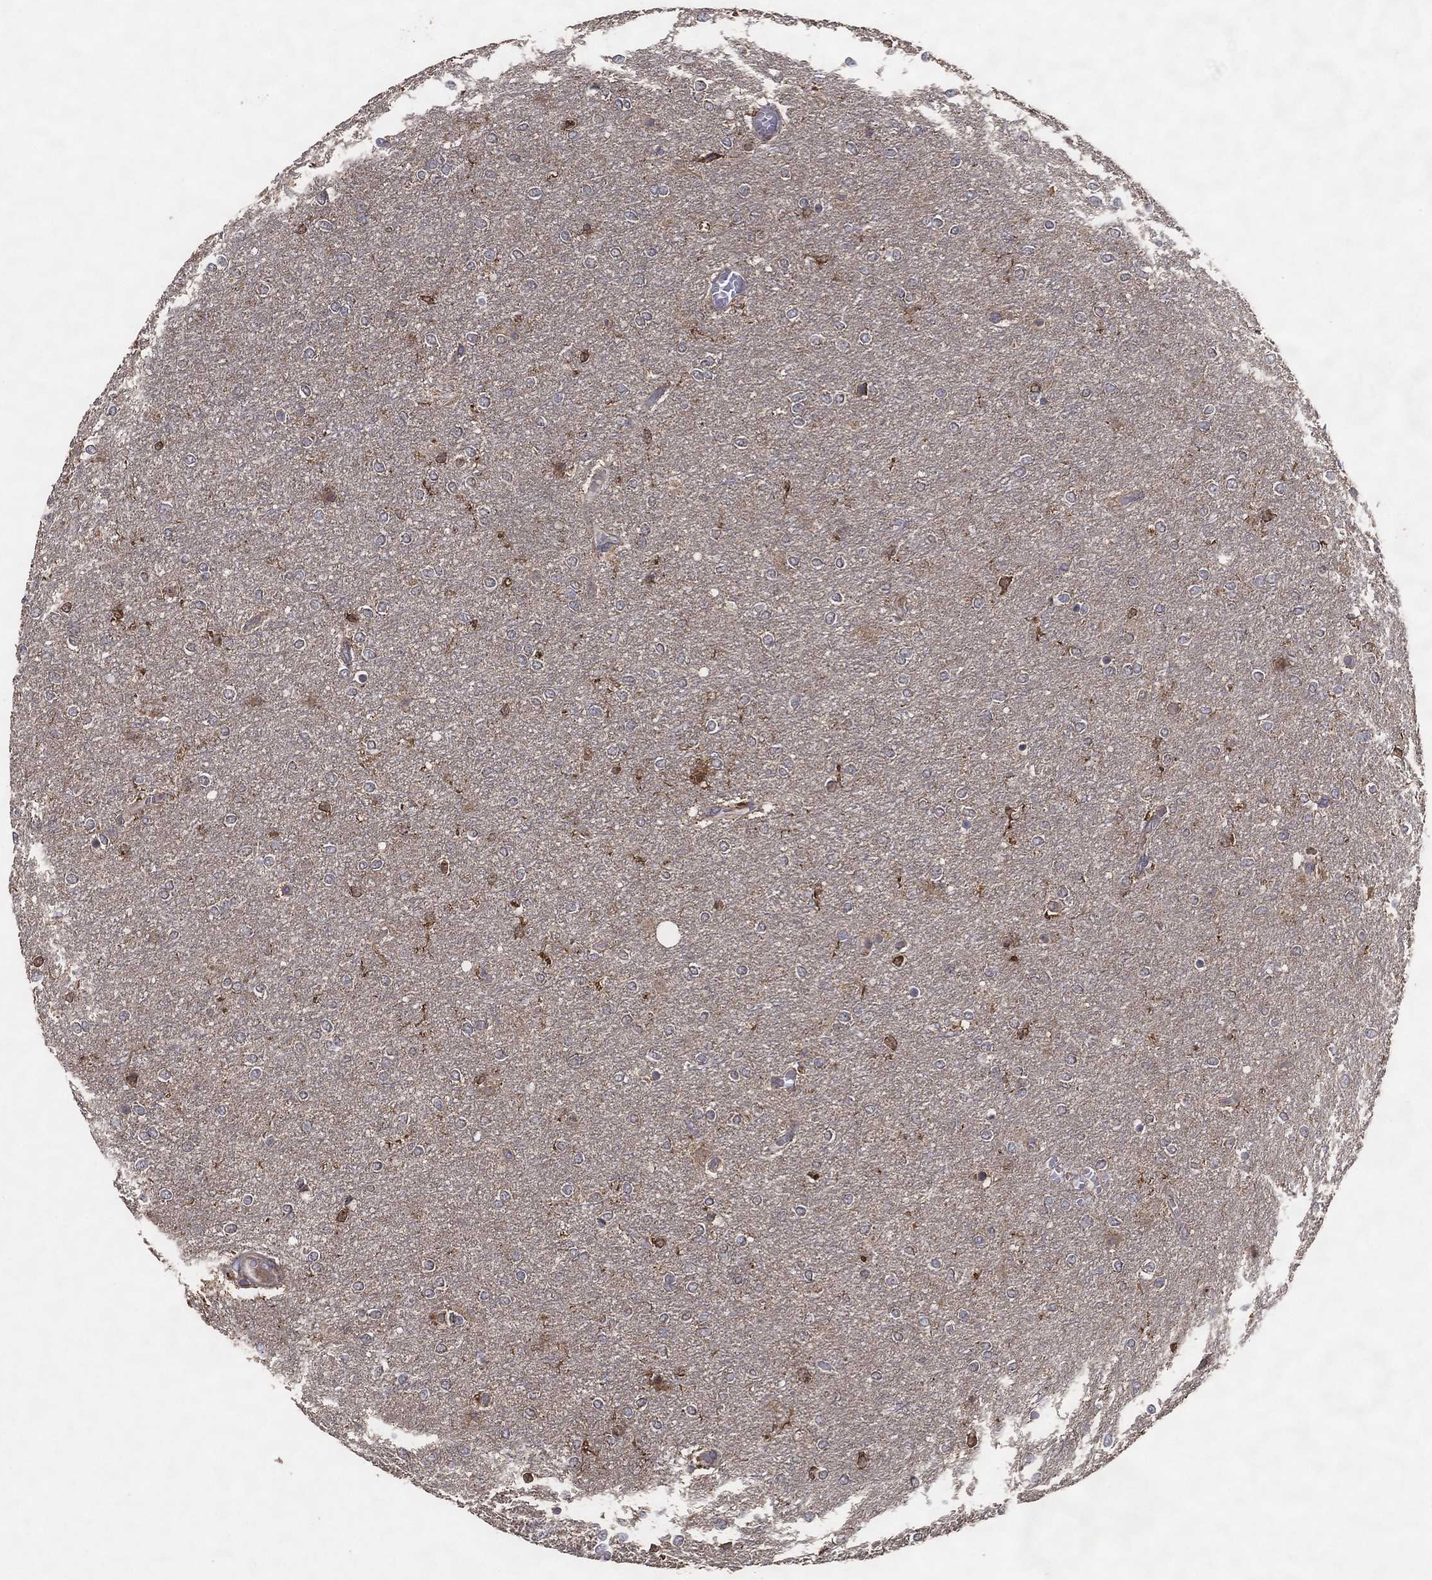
{"staining": {"intensity": "negative", "quantity": "none", "location": "none"}, "tissue": "glioma", "cell_type": "Tumor cells", "image_type": "cancer", "snomed": [{"axis": "morphology", "description": "Glioma, malignant, High grade"}, {"axis": "topography", "description": "Brain"}], "caption": "Immunohistochemistry micrograph of human glioma stained for a protein (brown), which shows no expression in tumor cells.", "gene": "MT-ND1", "patient": {"sex": "female", "age": 61}}